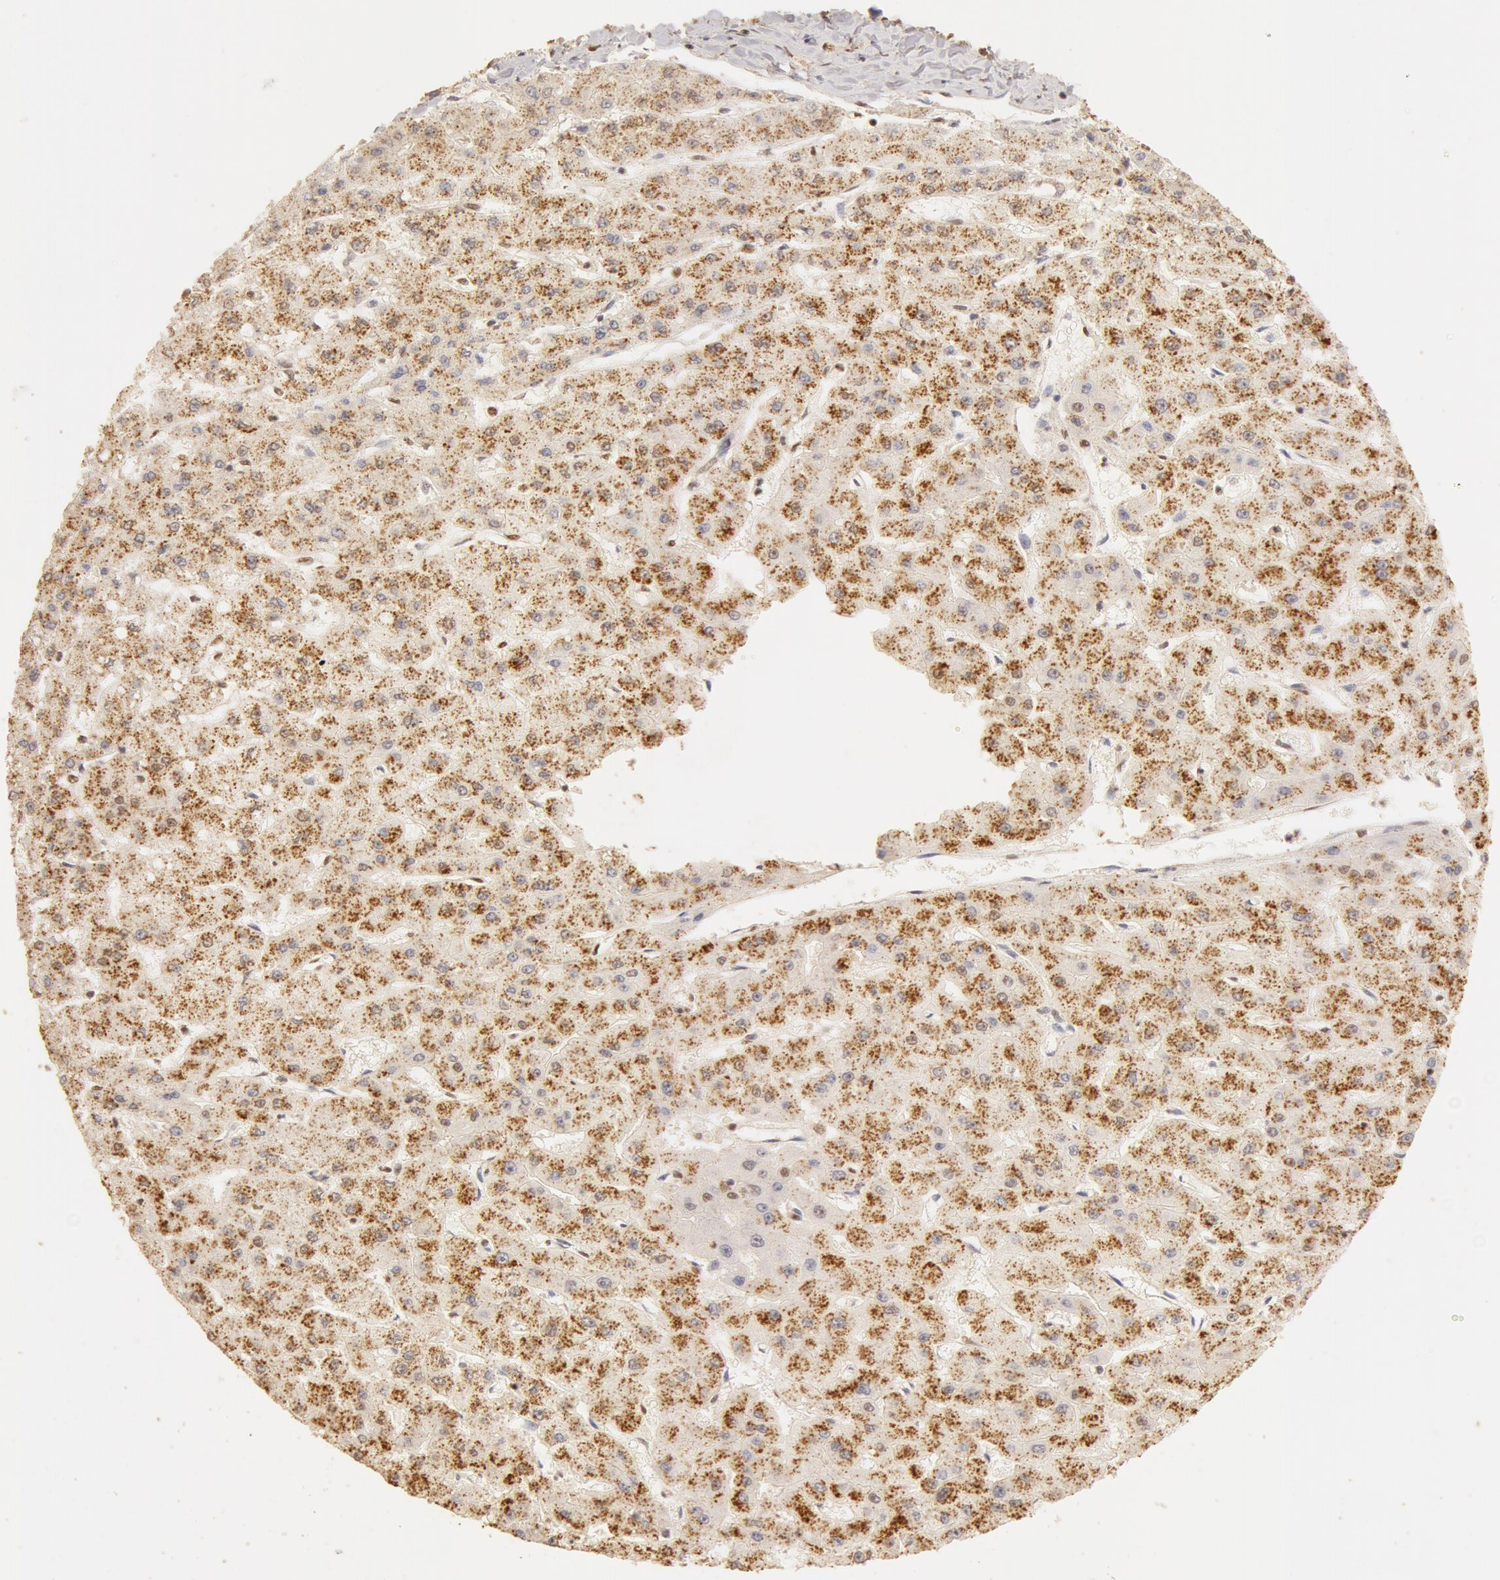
{"staining": {"intensity": "strong", "quantity": ">75%", "location": "cytoplasmic/membranous,nuclear"}, "tissue": "liver cancer", "cell_type": "Tumor cells", "image_type": "cancer", "snomed": [{"axis": "morphology", "description": "Carcinoma, Hepatocellular, NOS"}, {"axis": "topography", "description": "Liver"}], "caption": "Protein staining of liver cancer (hepatocellular carcinoma) tissue exhibits strong cytoplasmic/membranous and nuclear staining in about >75% of tumor cells.", "gene": "SNRNP70", "patient": {"sex": "female", "age": 52}}